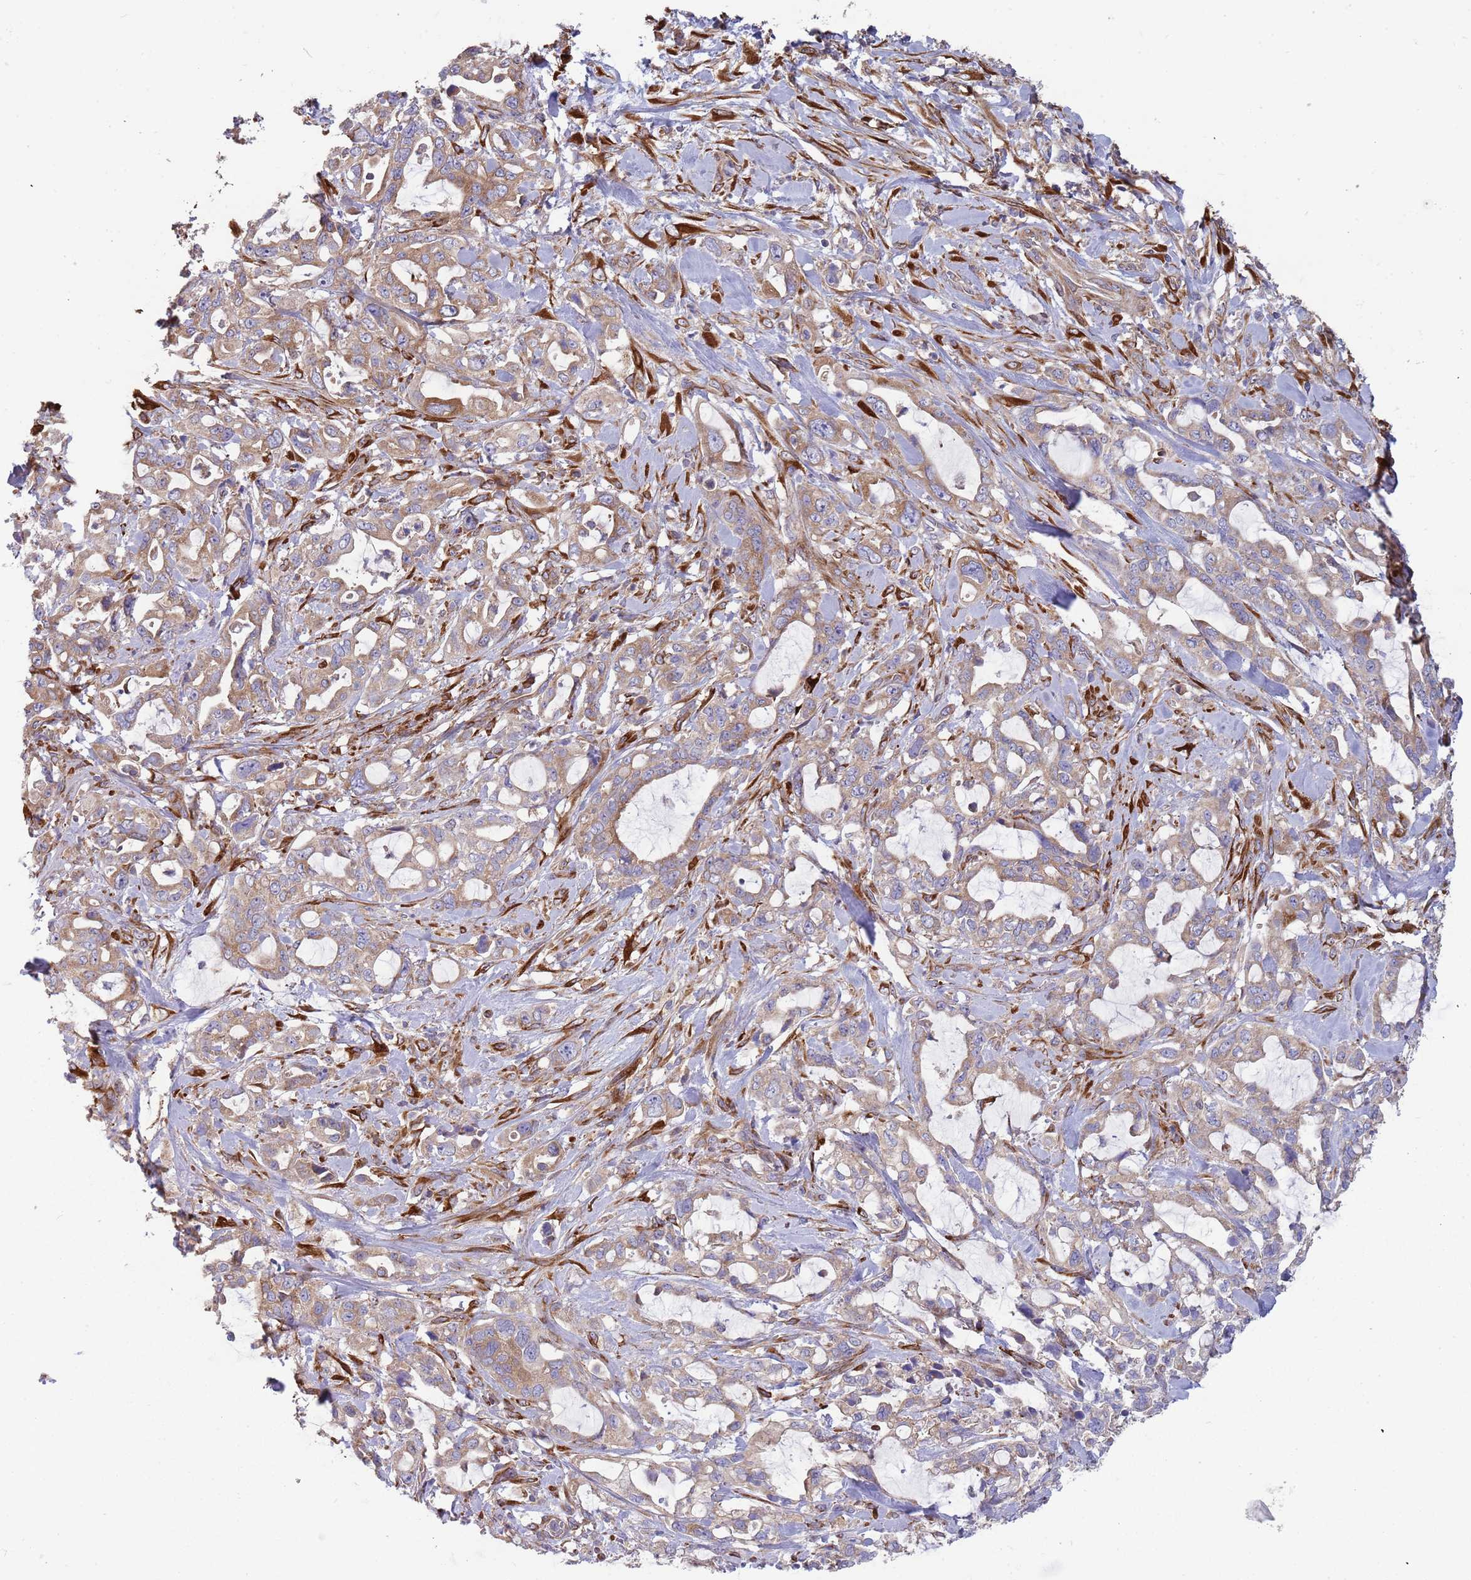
{"staining": {"intensity": "weak", "quantity": ">75%", "location": "cytoplasmic/membranous"}, "tissue": "pancreatic cancer", "cell_type": "Tumor cells", "image_type": "cancer", "snomed": [{"axis": "morphology", "description": "Adenocarcinoma, NOS"}, {"axis": "topography", "description": "Pancreas"}], "caption": "Pancreatic adenocarcinoma was stained to show a protein in brown. There is low levels of weak cytoplasmic/membranous staining in approximately >75% of tumor cells.", "gene": "ARMCX6", "patient": {"sex": "female", "age": 61}}